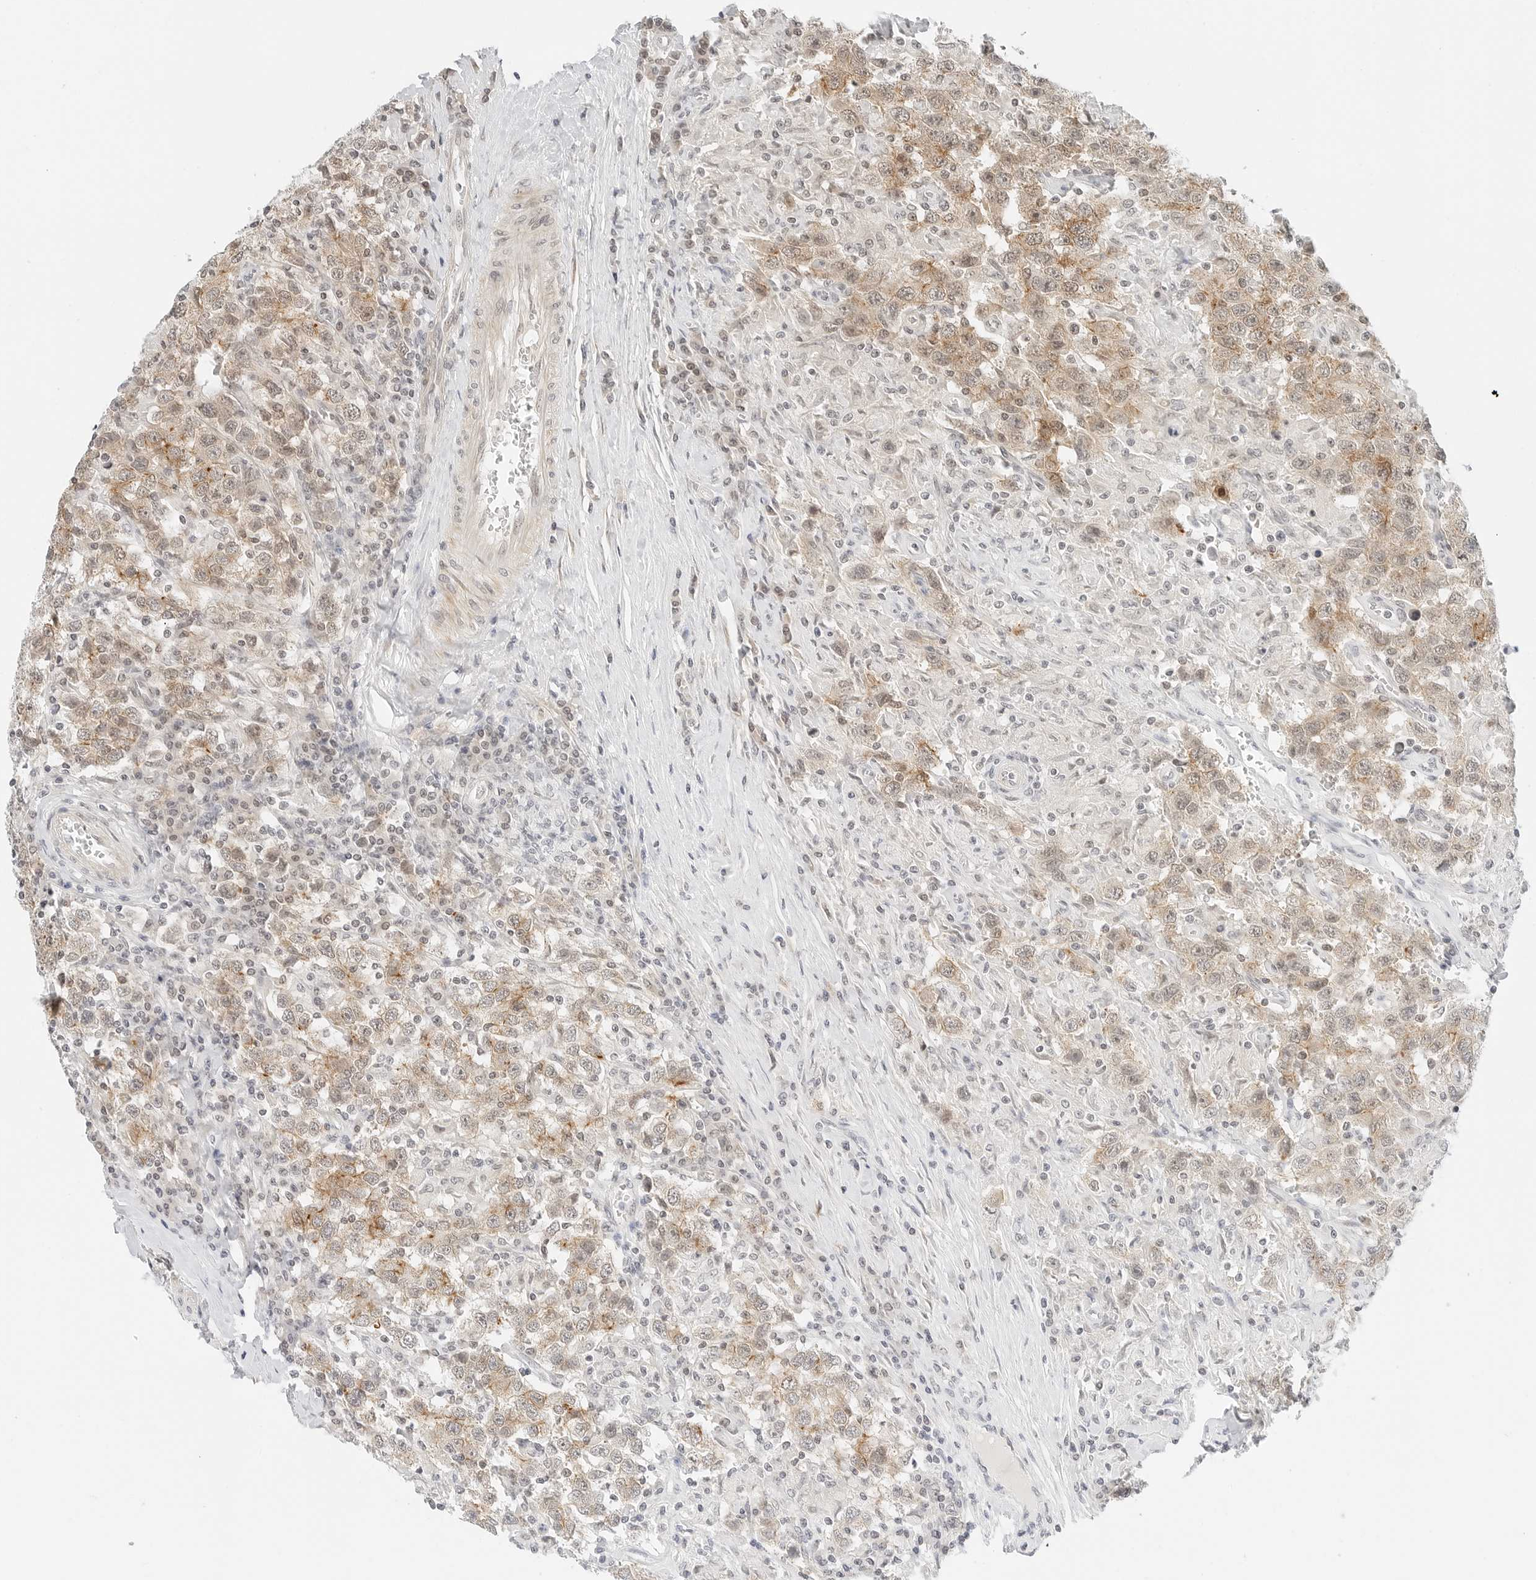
{"staining": {"intensity": "moderate", "quantity": "25%-75%", "location": "cytoplasmic/membranous,nuclear"}, "tissue": "testis cancer", "cell_type": "Tumor cells", "image_type": "cancer", "snomed": [{"axis": "morphology", "description": "Seminoma, NOS"}, {"axis": "topography", "description": "Testis"}], "caption": "Immunohistochemical staining of human testis seminoma demonstrates medium levels of moderate cytoplasmic/membranous and nuclear protein expression in approximately 25%-75% of tumor cells.", "gene": "NEO1", "patient": {"sex": "male", "age": 41}}